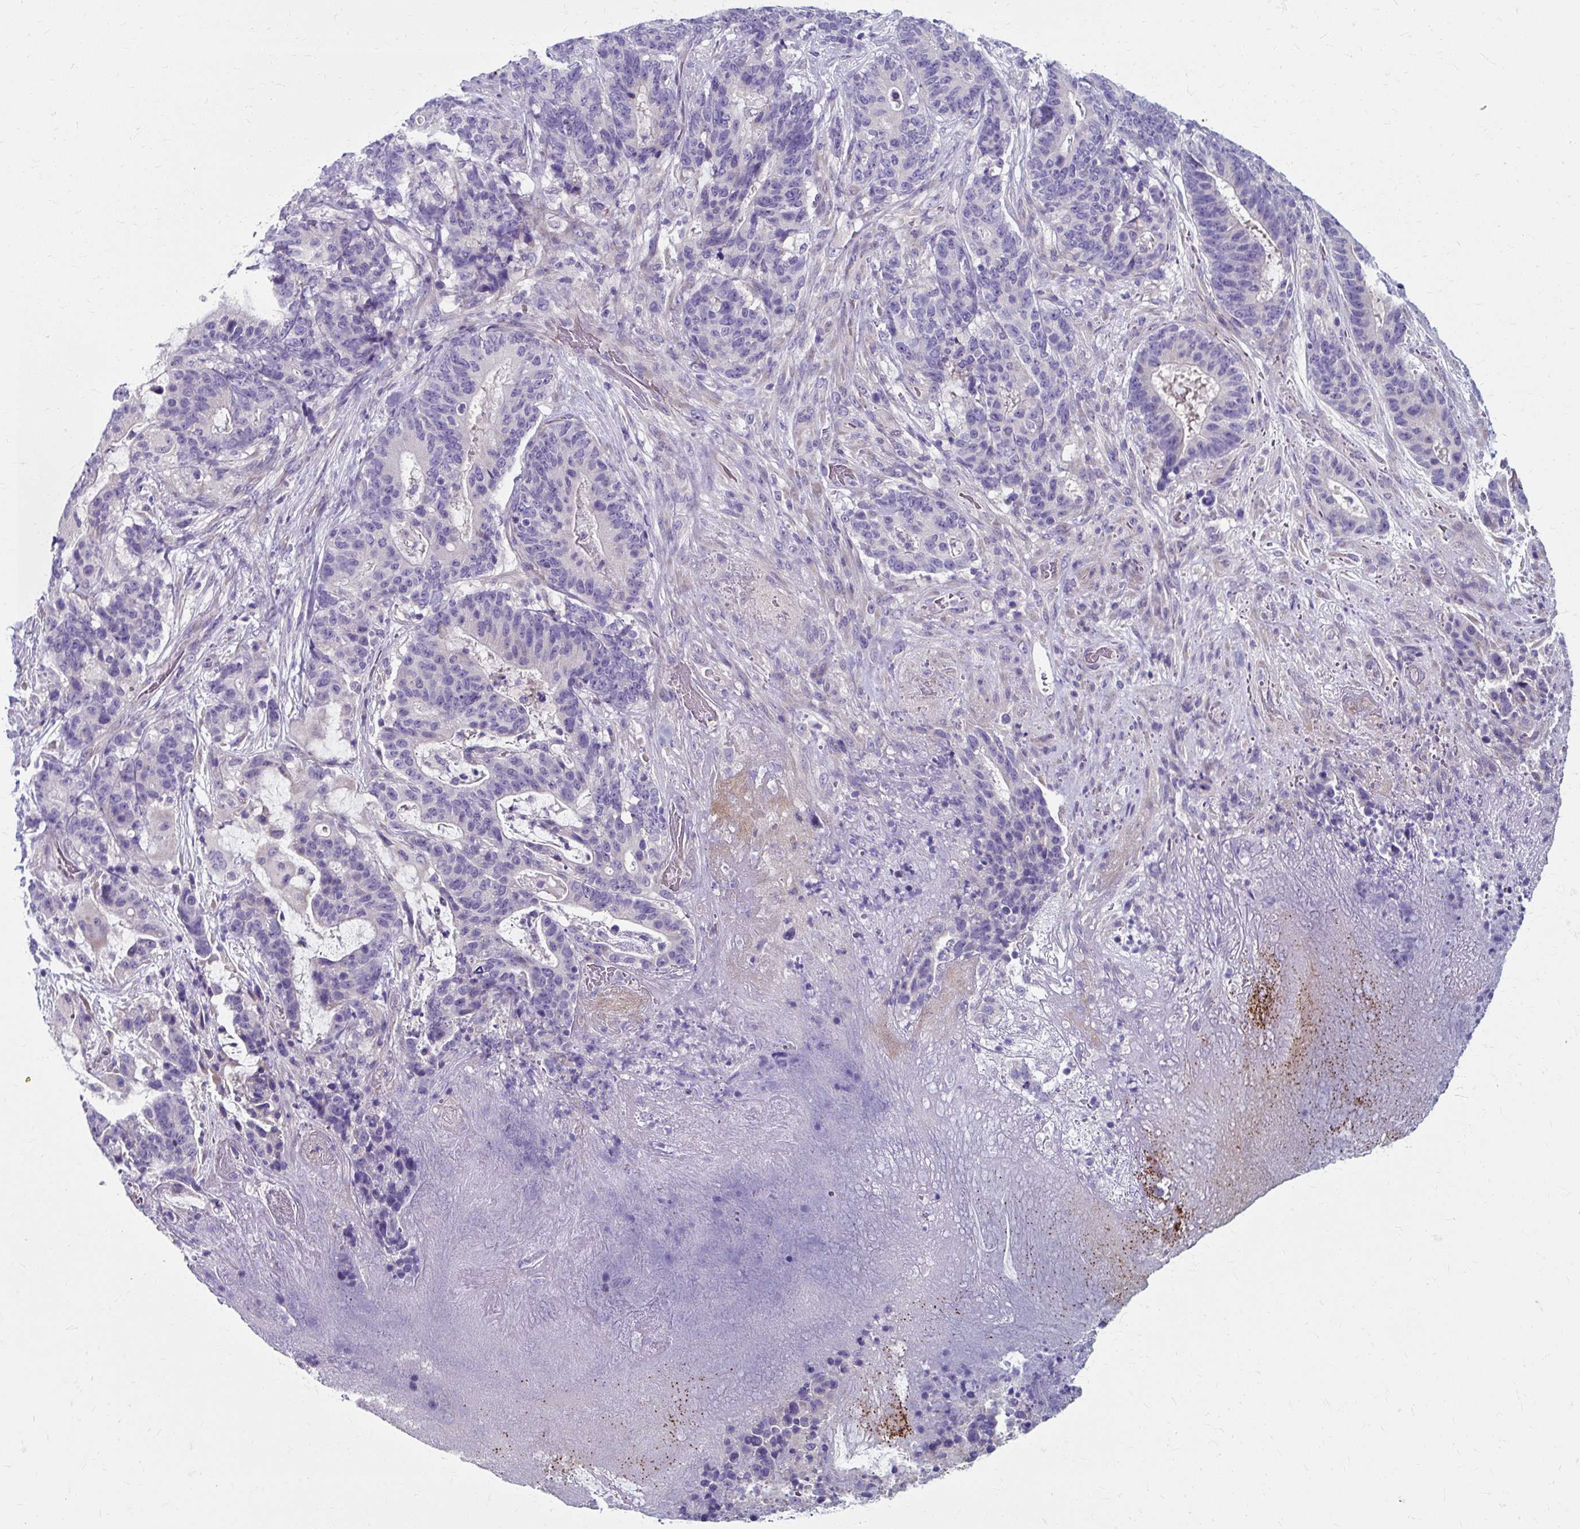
{"staining": {"intensity": "negative", "quantity": "none", "location": "none"}, "tissue": "stomach cancer", "cell_type": "Tumor cells", "image_type": "cancer", "snomed": [{"axis": "morphology", "description": "Normal tissue, NOS"}, {"axis": "morphology", "description": "Adenocarcinoma, NOS"}, {"axis": "topography", "description": "Stomach"}], "caption": "Adenocarcinoma (stomach) stained for a protein using immunohistochemistry exhibits no staining tumor cells.", "gene": "ZNF555", "patient": {"sex": "female", "age": 64}}